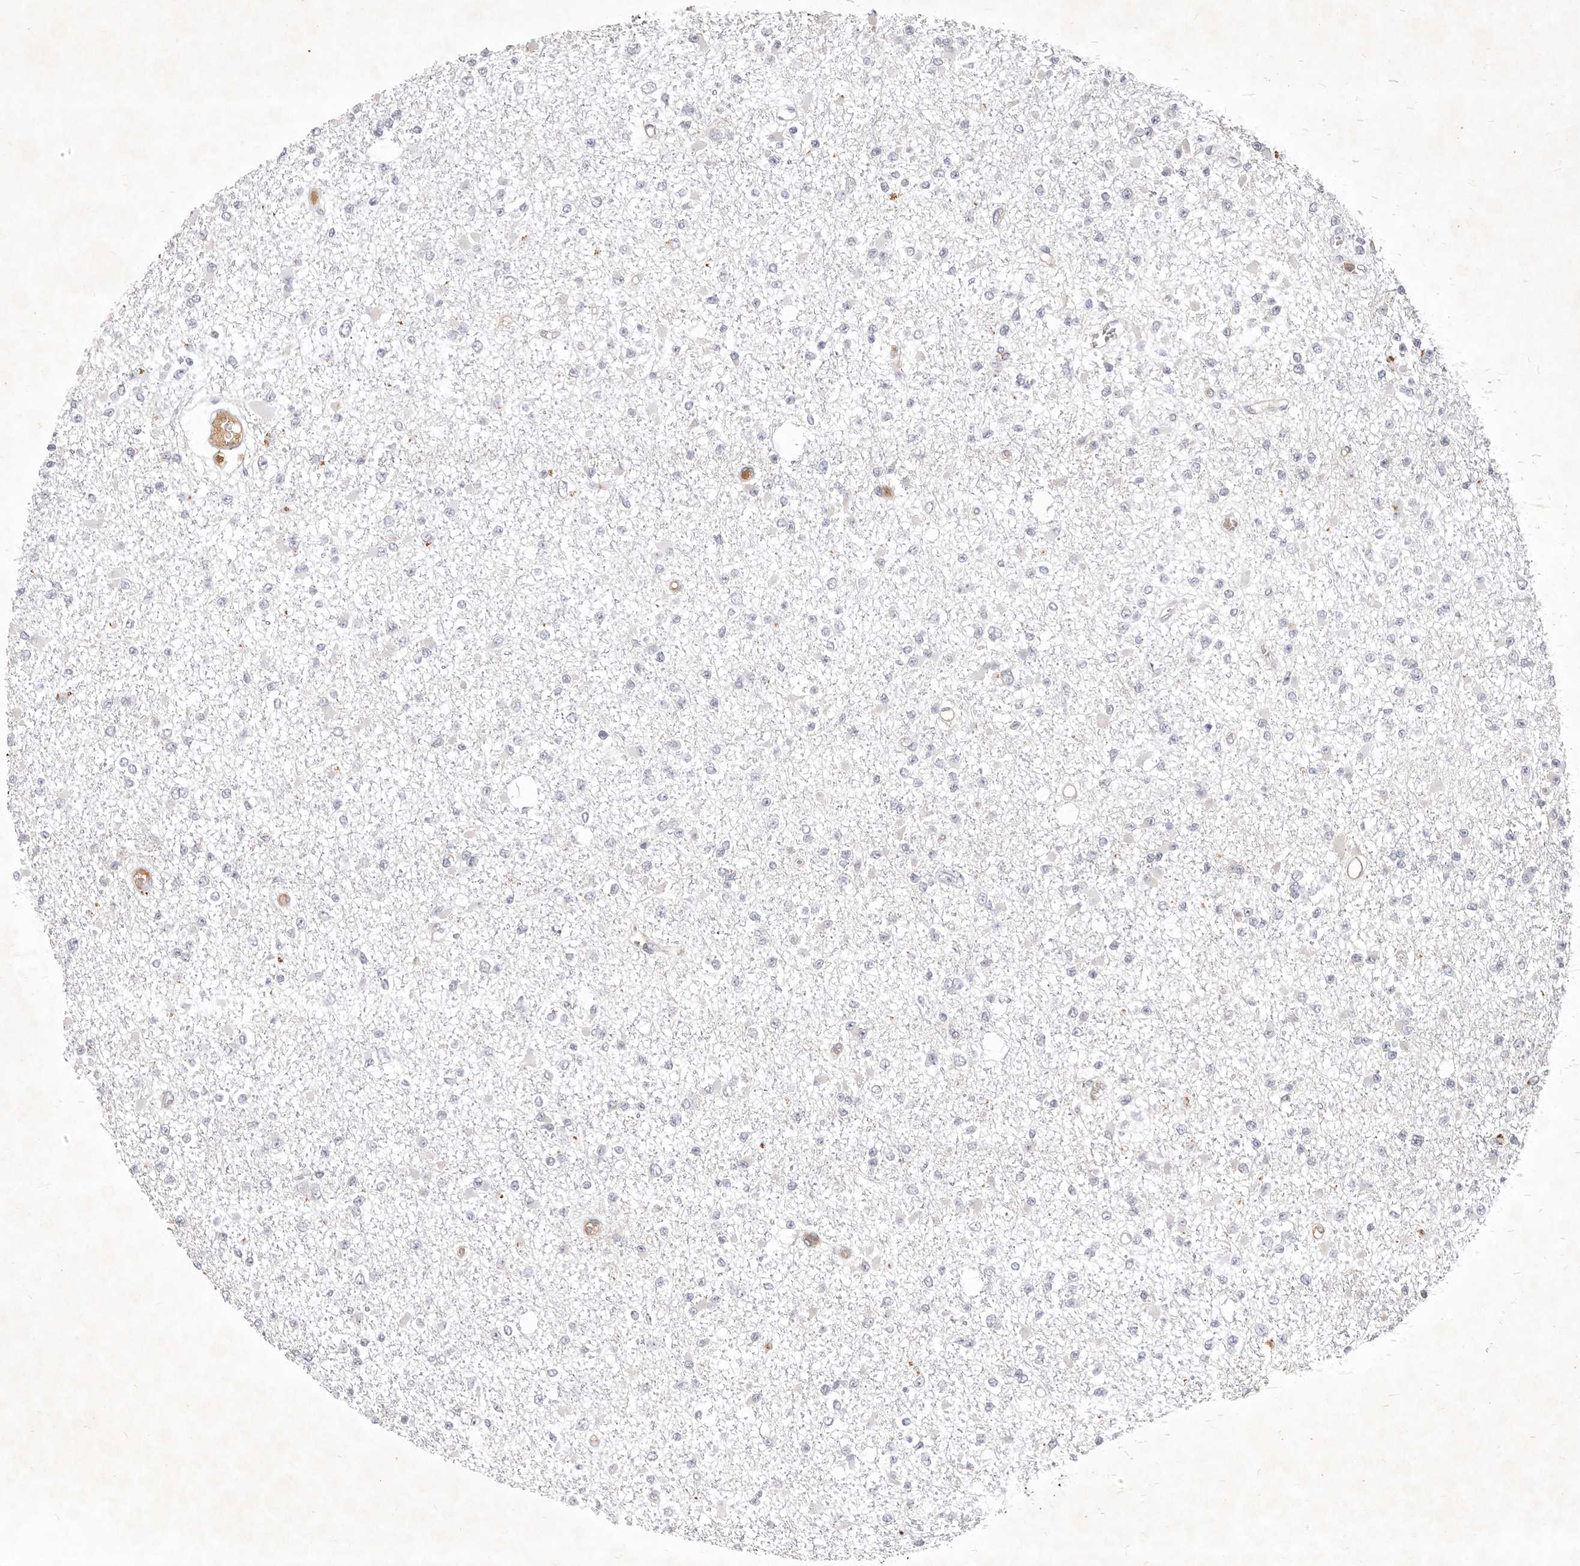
{"staining": {"intensity": "negative", "quantity": "none", "location": "none"}, "tissue": "glioma", "cell_type": "Tumor cells", "image_type": "cancer", "snomed": [{"axis": "morphology", "description": "Glioma, malignant, Low grade"}, {"axis": "topography", "description": "Brain"}], "caption": "This is a photomicrograph of IHC staining of malignant low-grade glioma, which shows no positivity in tumor cells.", "gene": "USP49", "patient": {"sex": "female", "age": 22}}